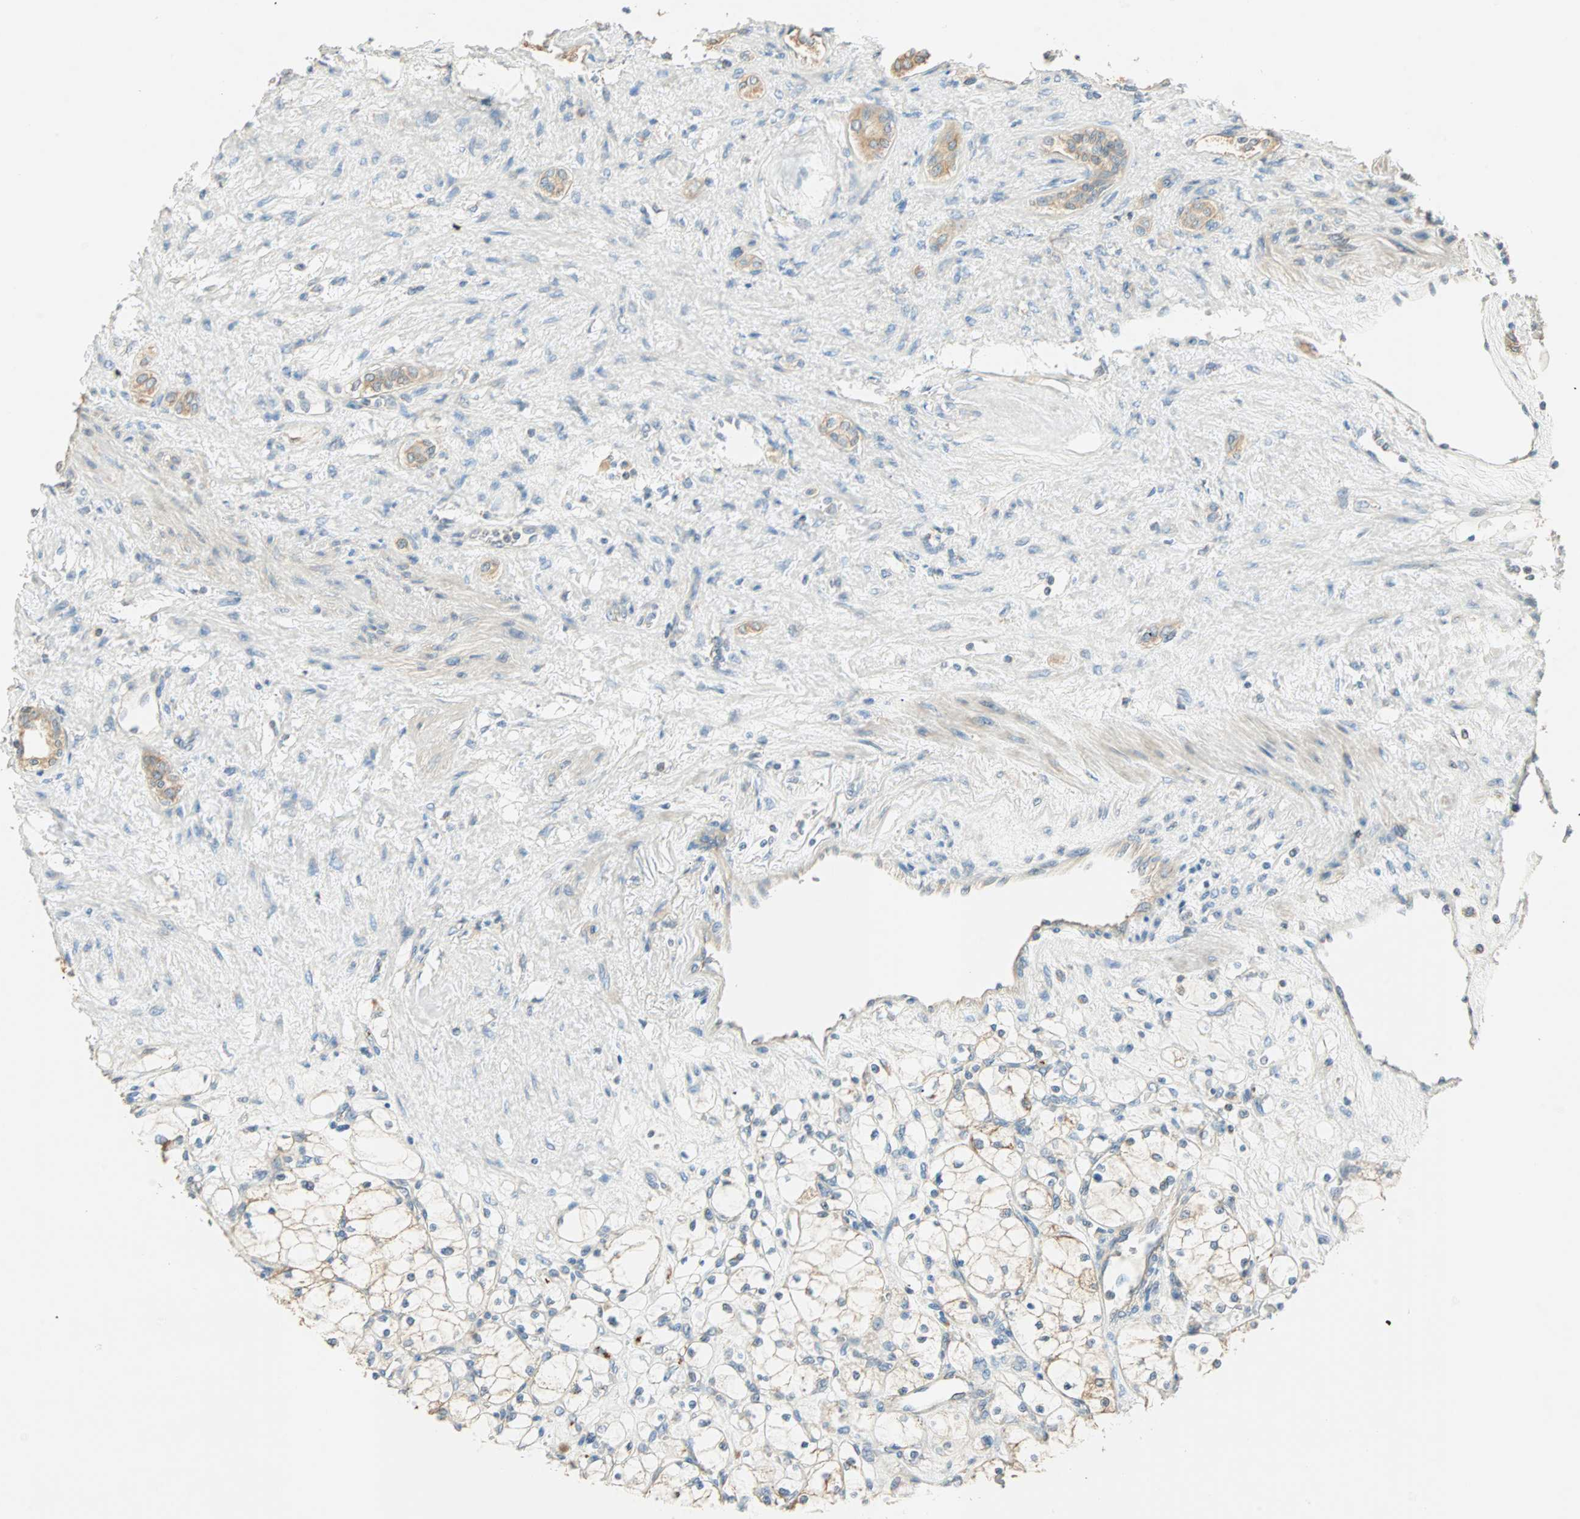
{"staining": {"intensity": "weak", "quantity": "<25%", "location": "cytoplasmic/membranous"}, "tissue": "renal cancer", "cell_type": "Tumor cells", "image_type": "cancer", "snomed": [{"axis": "morphology", "description": "Adenocarcinoma, NOS"}, {"axis": "topography", "description": "Kidney"}], "caption": "Tumor cells are negative for protein expression in human adenocarcinoma (renal).", "gene": "RAD18", "patient": {"sex": "female", "age": 83}}